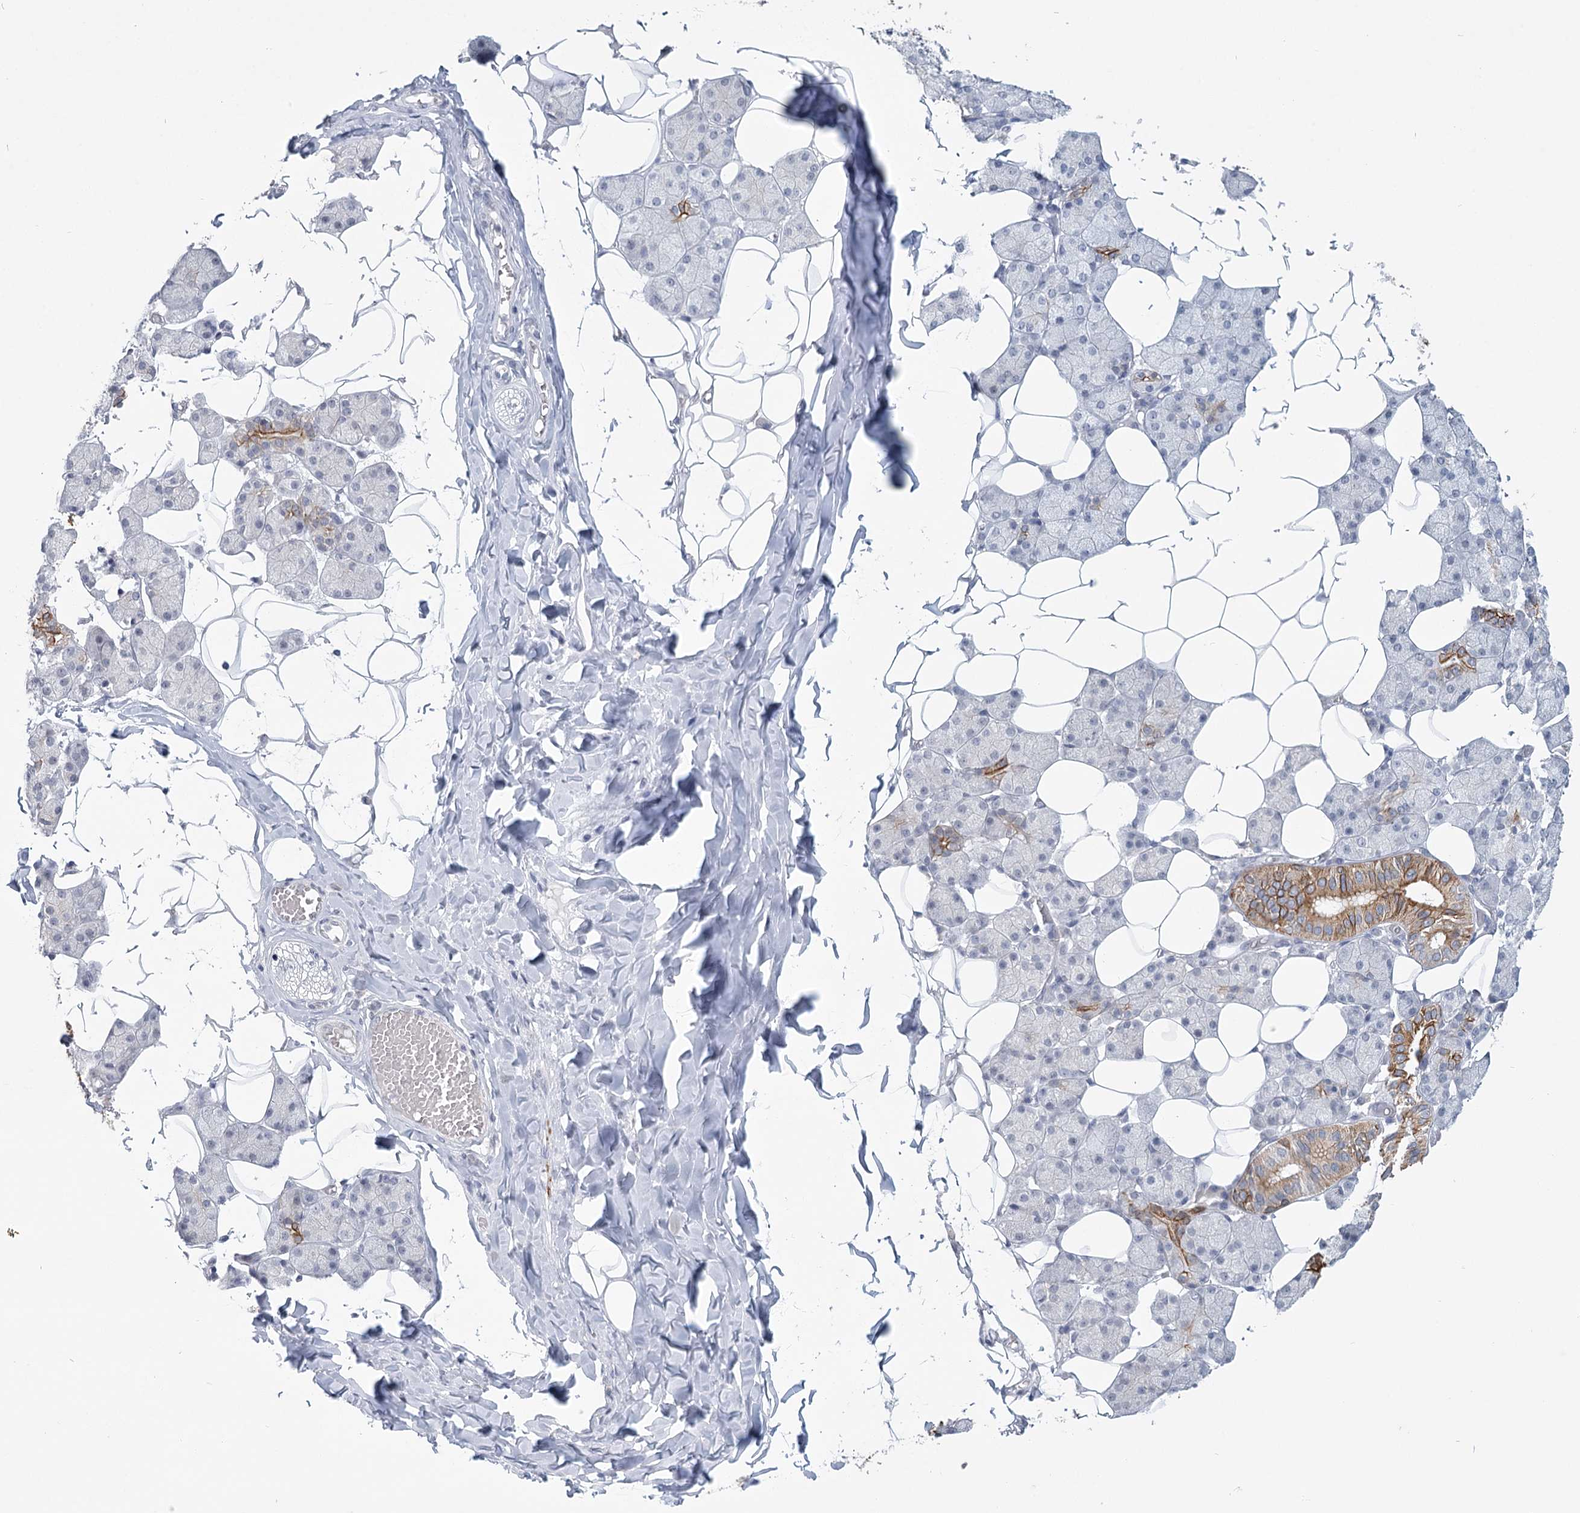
{"staining": {"intensity": "moderate", "quantity": "<25%", "location": "cytoplasmic/membranous"}, "tissue": "salivary gland", "cell_type": "Glandular cells", "image_type": "normal", "snomed": [{"axis": "morphology", "description": "Normal tissue, NOS"}, {"axis": "topography", "description": "Salivary gland"}], "caption": "Immunohistochemical staining of normal salivary gland demonstrates low levels of moderate cytoplasmic/membranous expression in about <25% of glandular cells. Using DAB (3,3'-diaminobenzidine) (brown) and hematoxylin (blue) stains, captured at high magnification using brightfield microscopy.", "gene": "TMEM70", "patient": {"sex": "female", "age": 33}}